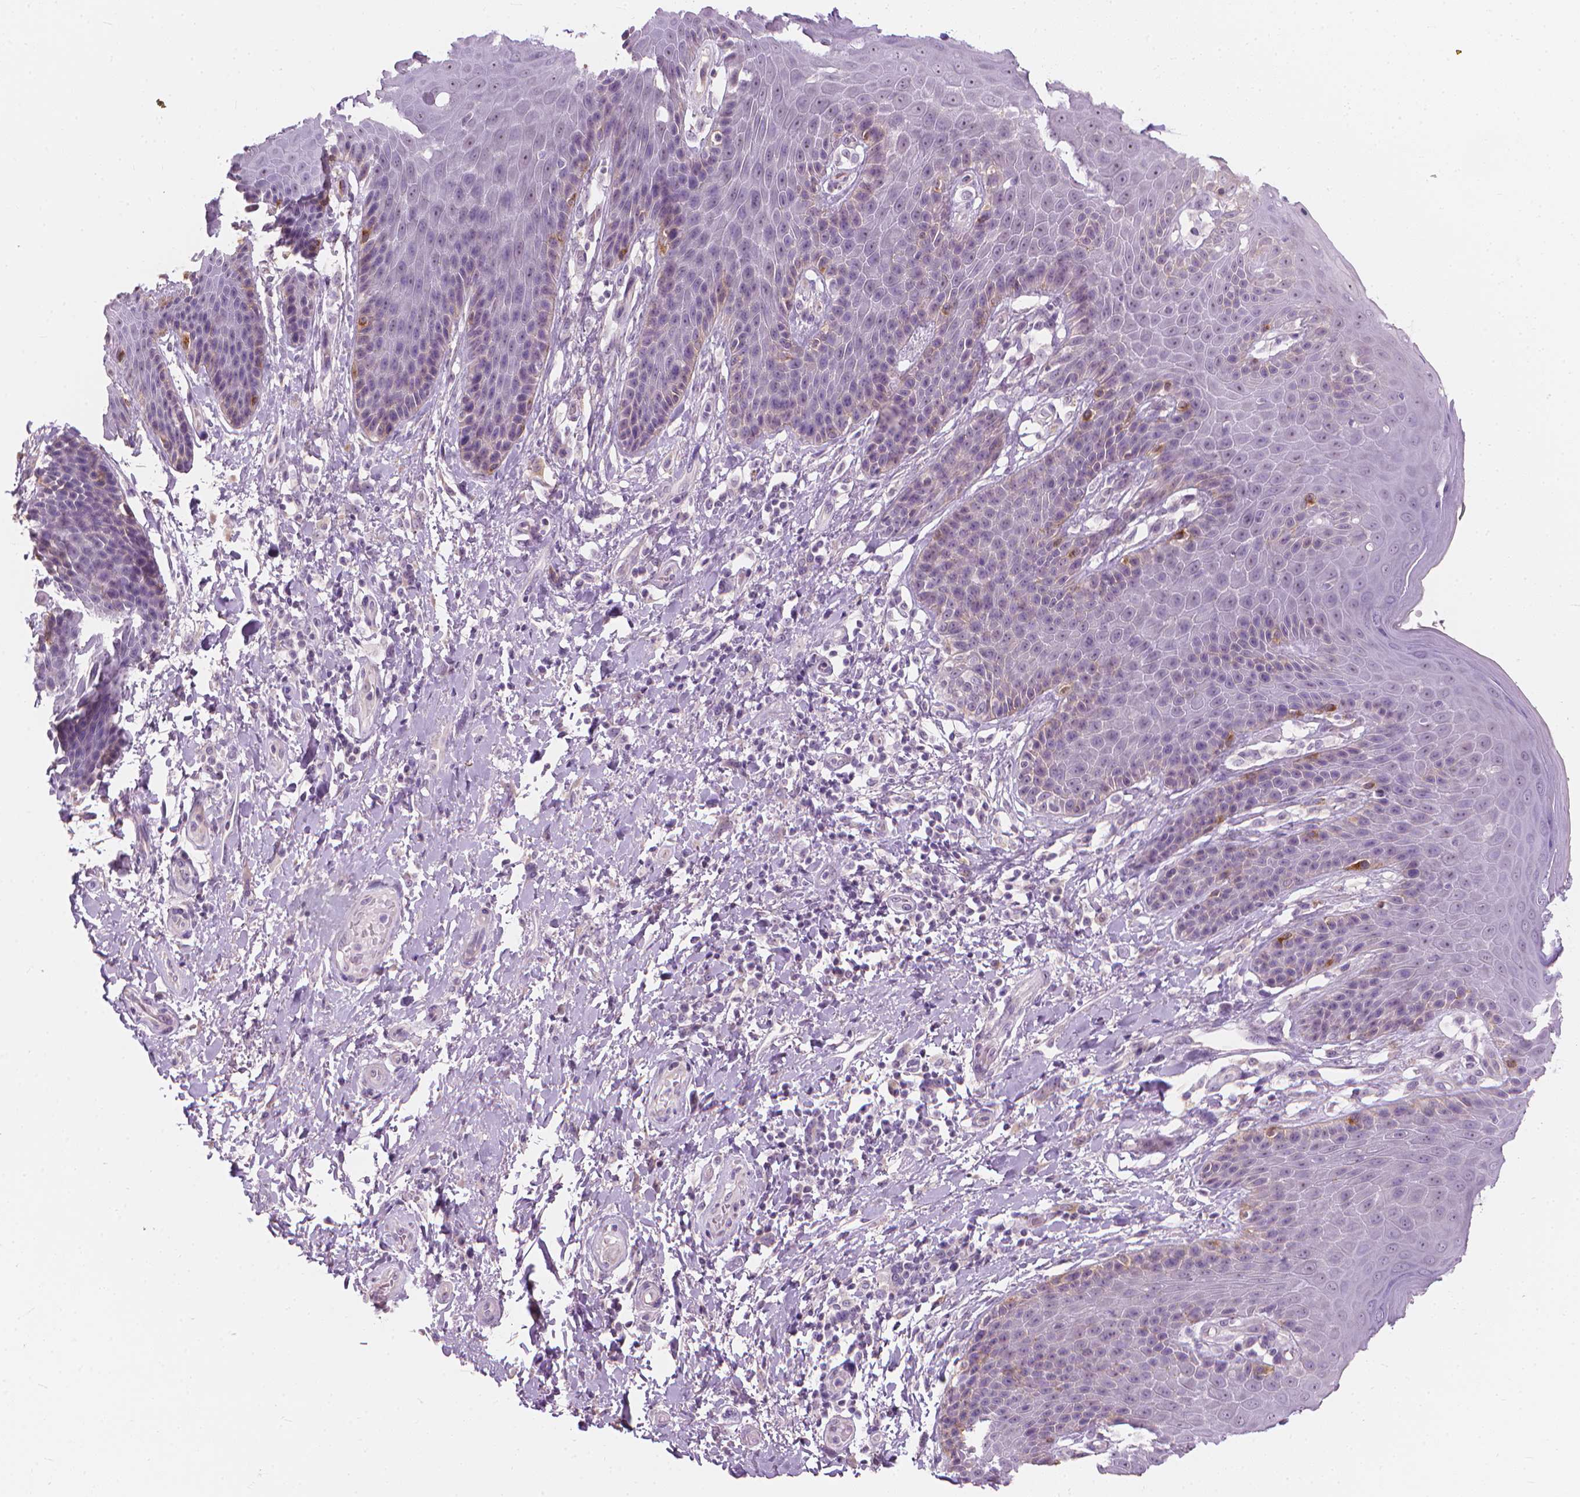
{"staining": {"intensity": "negative", "quantity": "none", "location": "none"}, "tissue": "skin", "cell_type": "Epidermal cells", "image_type": "normal", "snomed": [{"axis": "morphology", "description": "Normal tissue, NOS"}, {"axis": "topography", "description": "Anal"}, {"axis": "topography", "description": "Peripheral nerve tissue"}], "caption": "The IHC micrograph has no significant positivity in epidermal cells of skin.", "gene": "GPRC5A", "patient": {"sex": "male", "age": 51}}